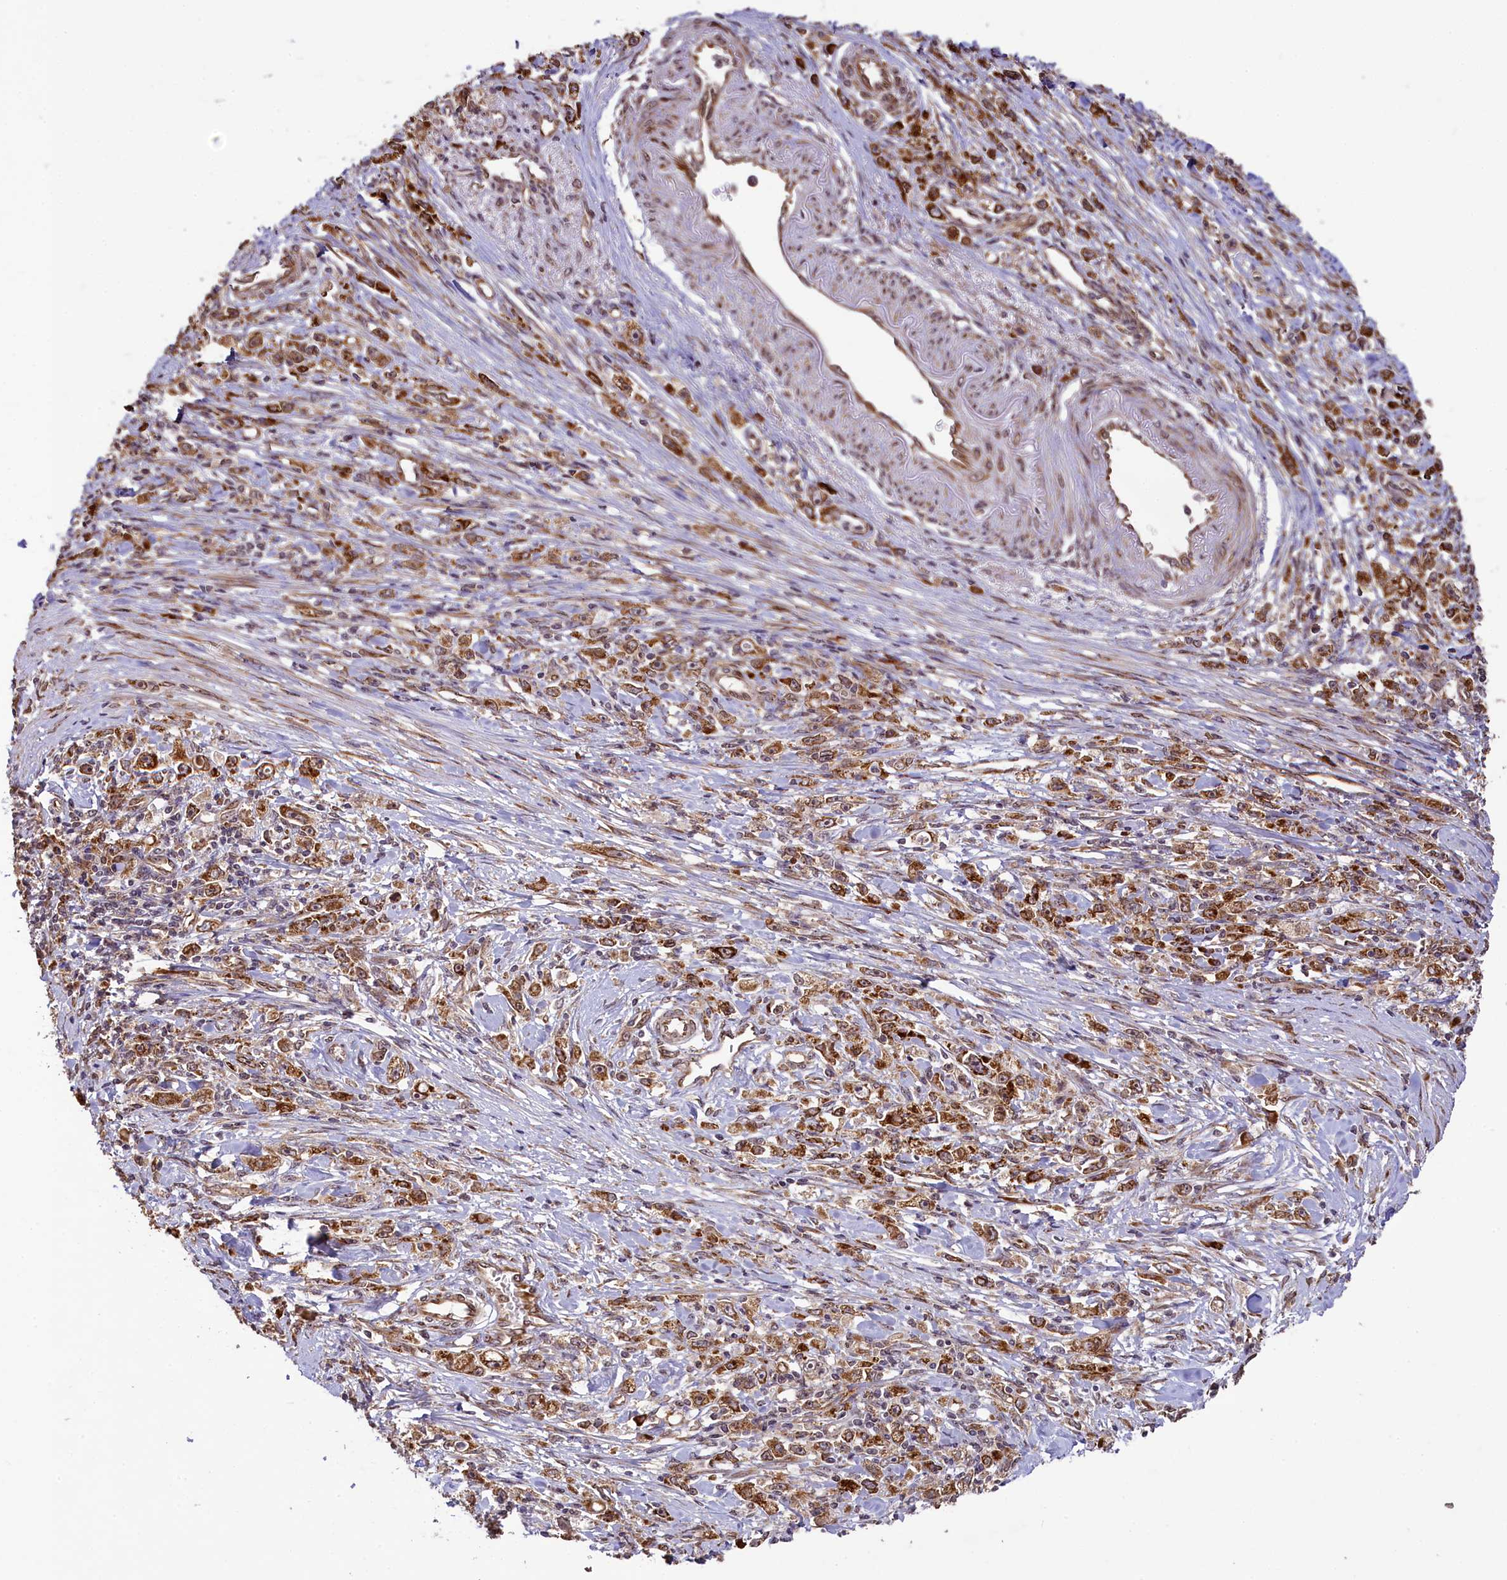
{"staining": {"intensity": "moderate", "quantity": ">75%", "location": "cytoplasmic/membranous"}, "tissue": "stomach cancer", "cell_type": "Tumor cells", "image_type": "cancer", "snomed": [{"axis": "morphology", "description": "Adenocarcinoma, NOS"}, {"axis": "topography", "description": "Stomach"}], "caption": "Immunohistochemical staining of stomach adenocarcinoma shows medium levels of moderate cytoplasmic/membranous protein positivity in about >75% of tumor cells.", "gene": "LARP4", "patient": {"sex": "female", "age": 59}}